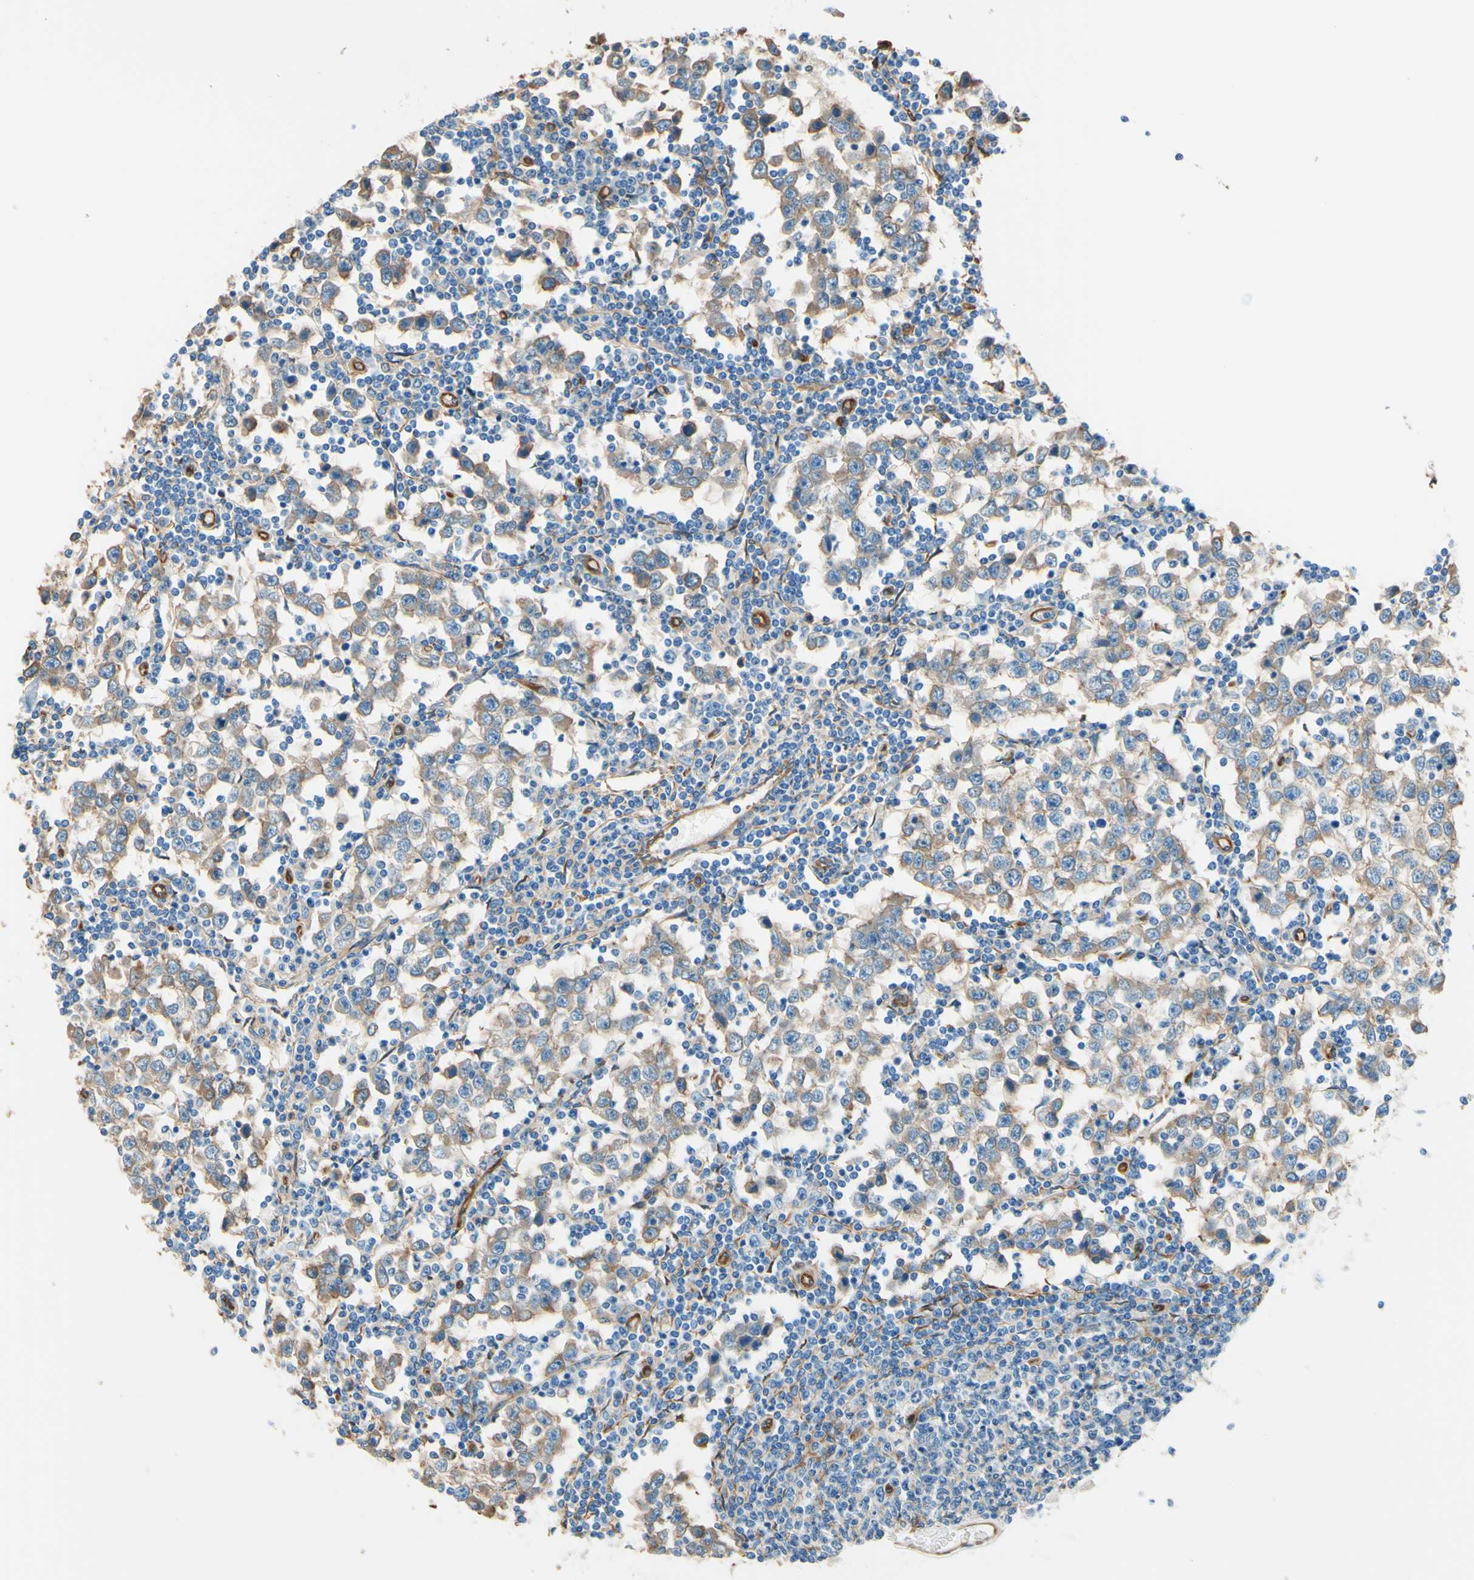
{"staining": {"intensity": "weak", "quantity": ">75%", "location": "cytoplasmic/membranous"}, "tissue": "testis cancer", "cell_type": "Tumor cells", "image_type": "cancer", "snomed": [{"axis": "morphology", "description": "Seminoma, NOS"}, {"axis": "topography", "description": "Testis"}], "caption": "Weak cytoplasmic/membranous expression for a protein is identified in approximately >75% of tumor cells of seminoma (testis) using IHC.", "gene": "DPYSL3", "patient": {"sex": "male", "age": 65}}